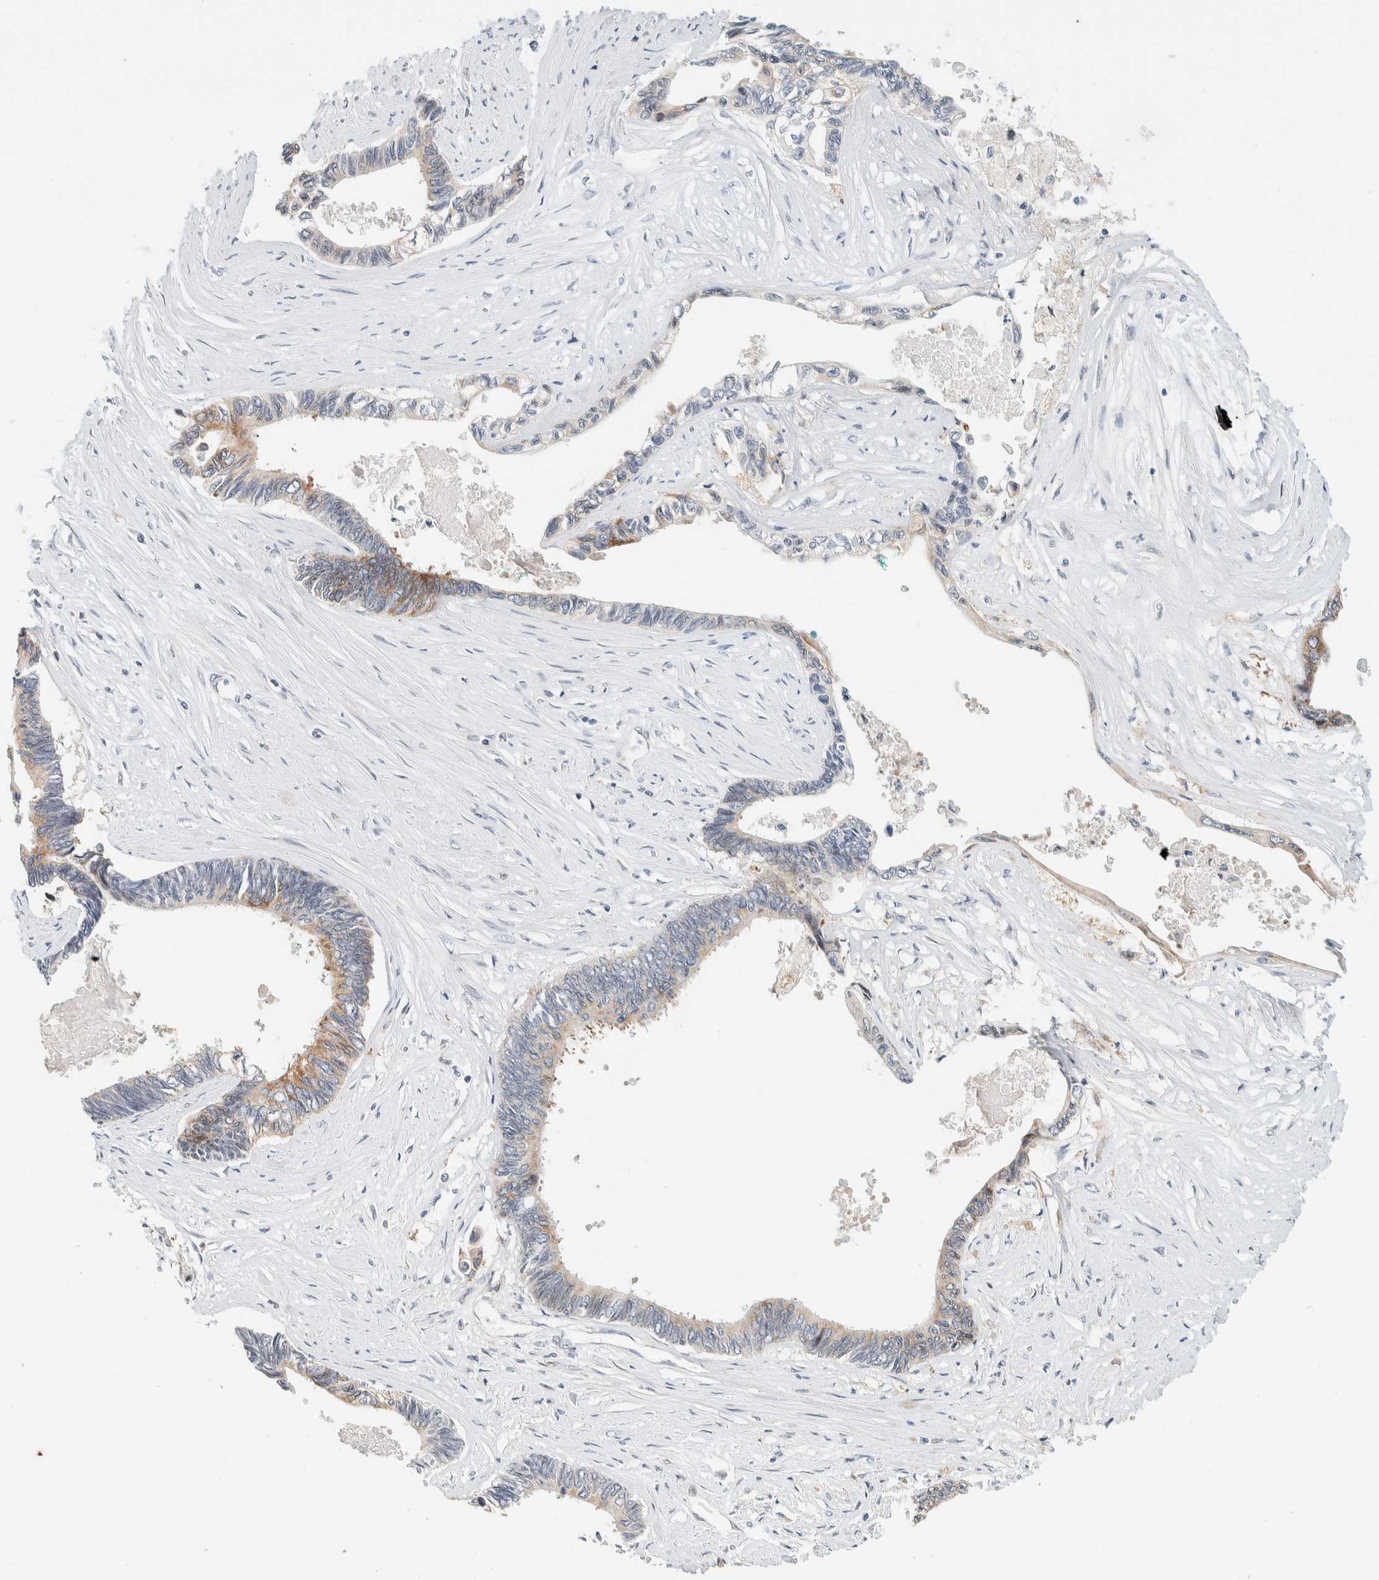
{"staining": {"intensity": "weak", "quantity": "25%-75%", "location": "cytoplasmic/membranous"}, "tissue": "pancreatic cancer", "cell_type": "Tumor cells", "image_type": "cancer", "snomed": [{"axis": "morphology", "description": "Adenocarcinoma, NOS"}, {"axis": "topography", "description": "Pancreas"}], "caption": "Protein staining exhibits weak cytoplasmic/membranous staining in about 25%-75% of tumor cells in pancreatic adenocarcinoma. (Stains: DAB (3,3'-diaminobenzidine) in brown, nuclei in blue, Microscopy: brightfield microscopy at high magnification).", "gene": "SUMF2", "patient": {"sex": "female", "age": 70}}